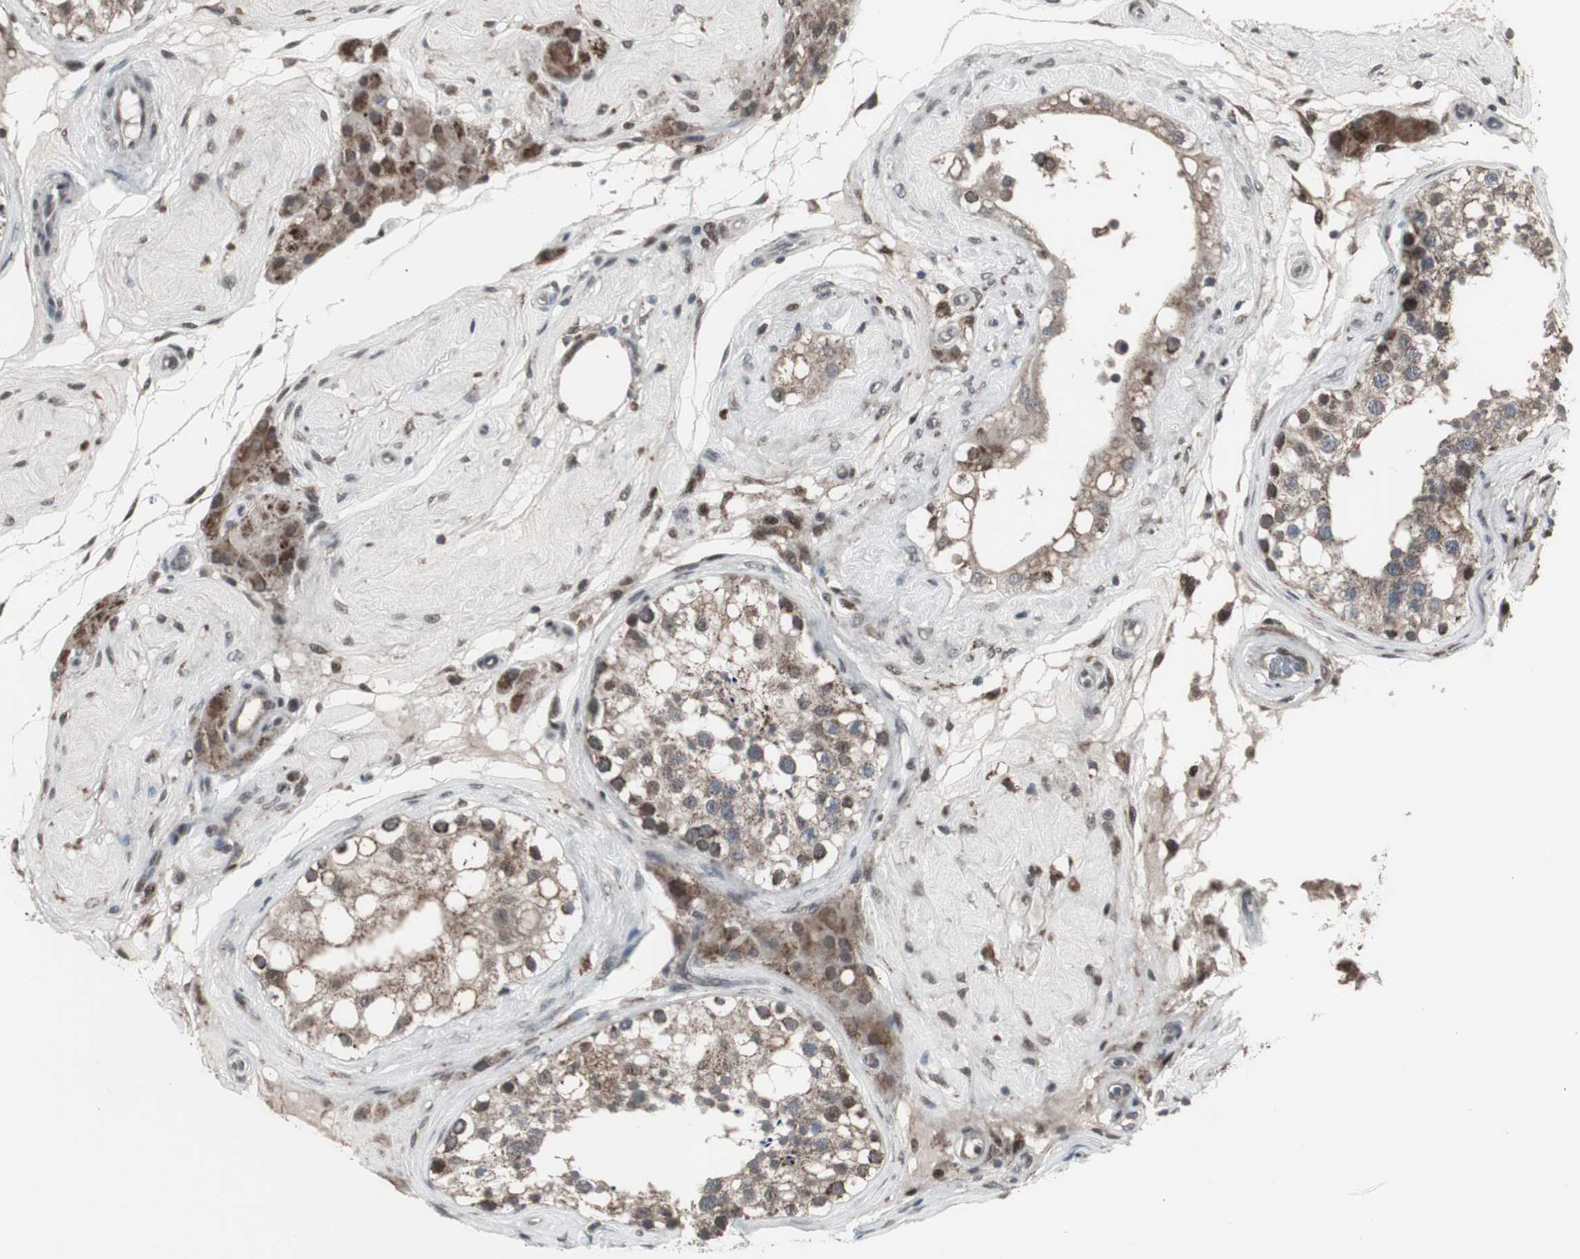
{"staining": {"intensity": "moderate", "quantity": "25%-75%", "location": "nuclear"}, "tissue": "testis", "cell_type": "Cells in seminiferous ducts", "image_type": "normal", "snomed": [{"axis": "morphology", "description": "Normal tissue, NOS"}, {"axis": "topography", "description": "Testis"}], "caption": "A brown stain shows moderate nuclear staining of a protein in cells in seminiferous ducts of normal testis.", "gene": "RXRA", "patient": {"sex": "male", "age": 68}}